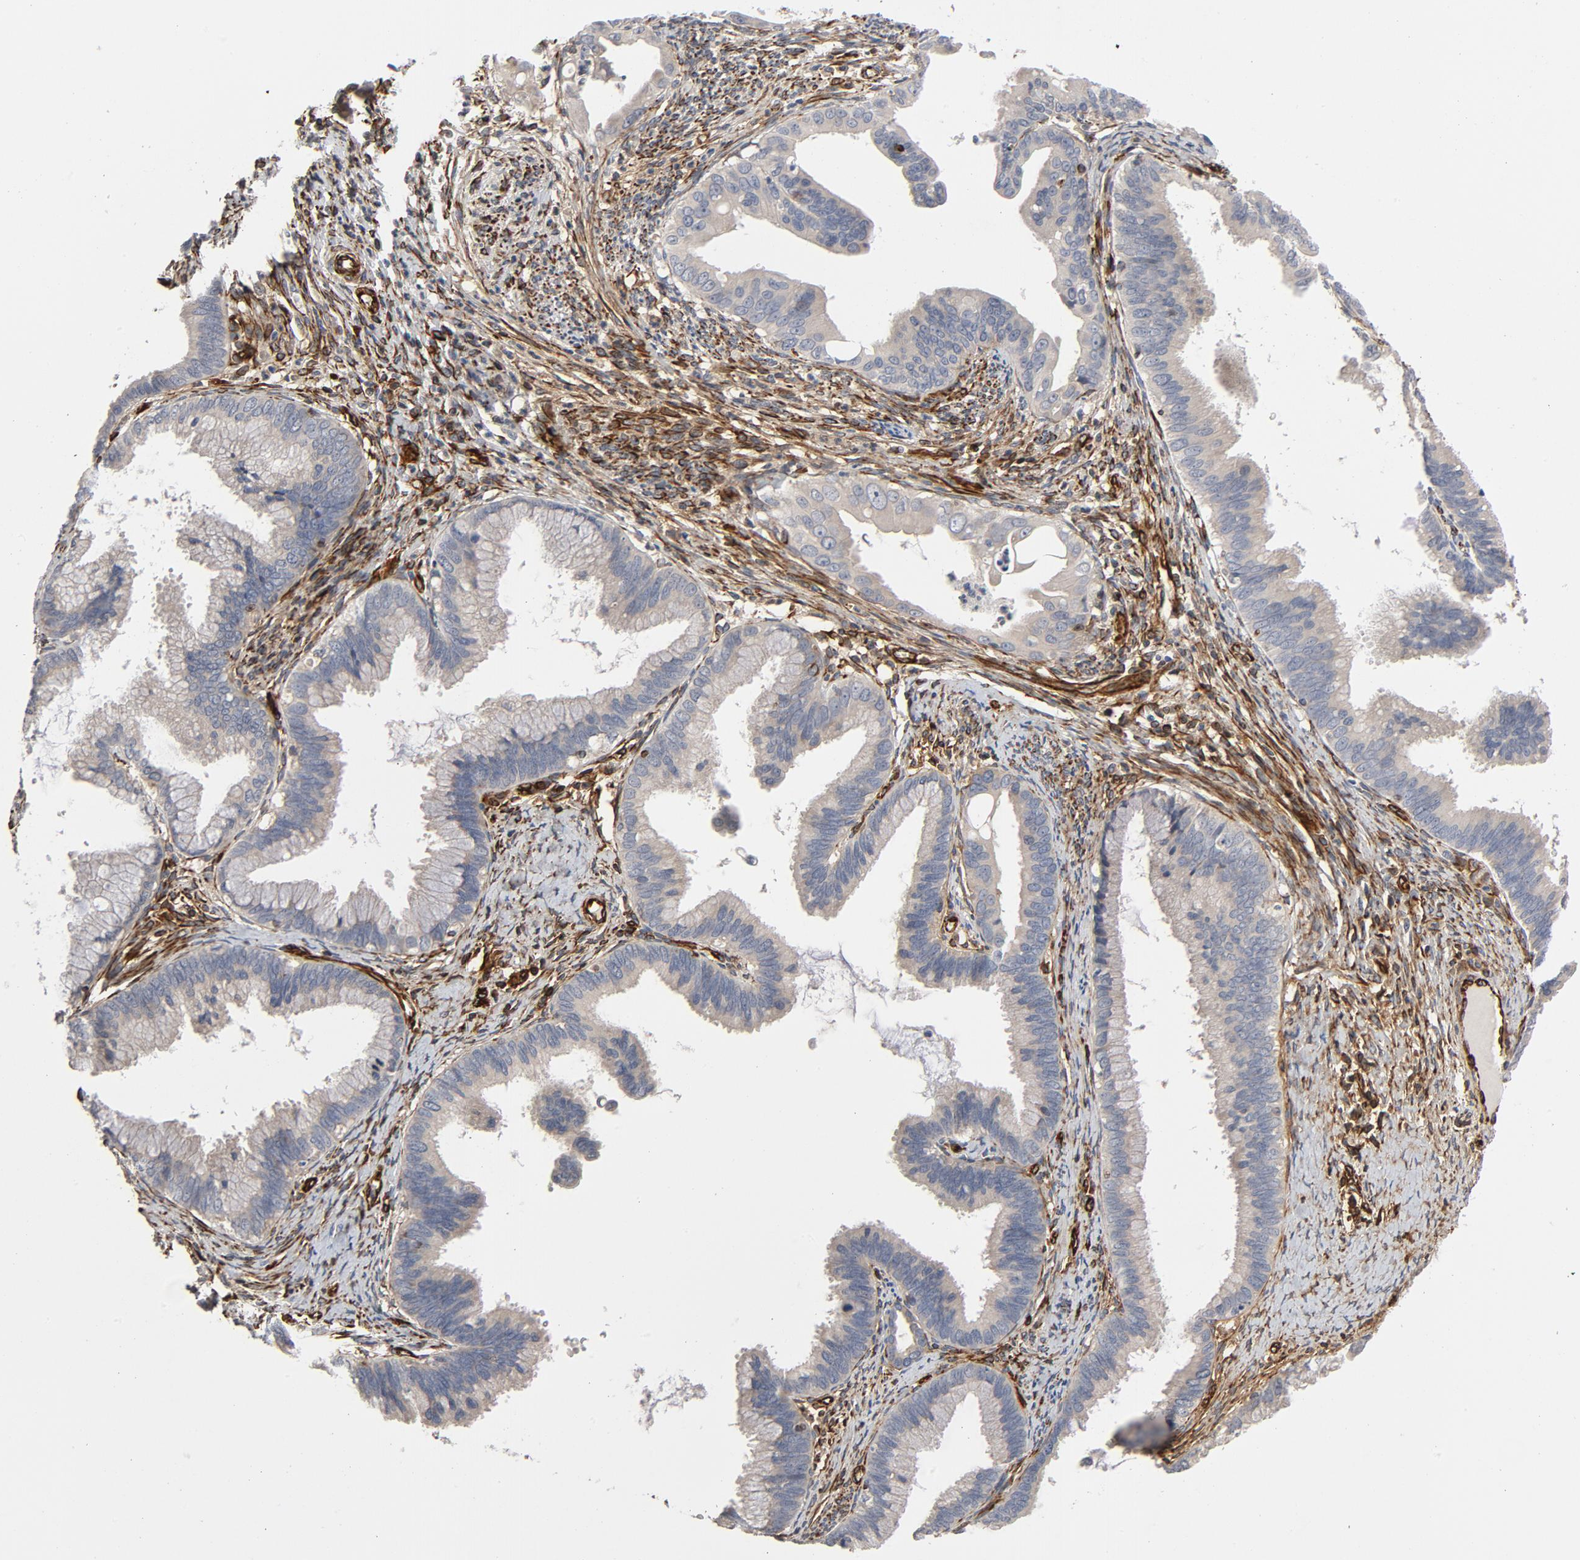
{"staining": {"intensity": "weak", "quantity": ">75%", "location": "cytoplasmic/membranous"}, "tissue": "cervical cancer", "cell_type": "Tumor cells", "image_type": "cancer", "snomed": [{"axis": "morphology", "description": "Adenocarcinoma, NOS"}, {"axis": "topography", "description": "Cervix"}], "caption": "The photomicrograph demonstrates staining of adenocarcinoma (cervical), revealing weak cytoplasmic/membranous protein staining (brown color) within tumor cells.", "gene": "FAM118A", "patient": {"sex": "female", "age": 47}}